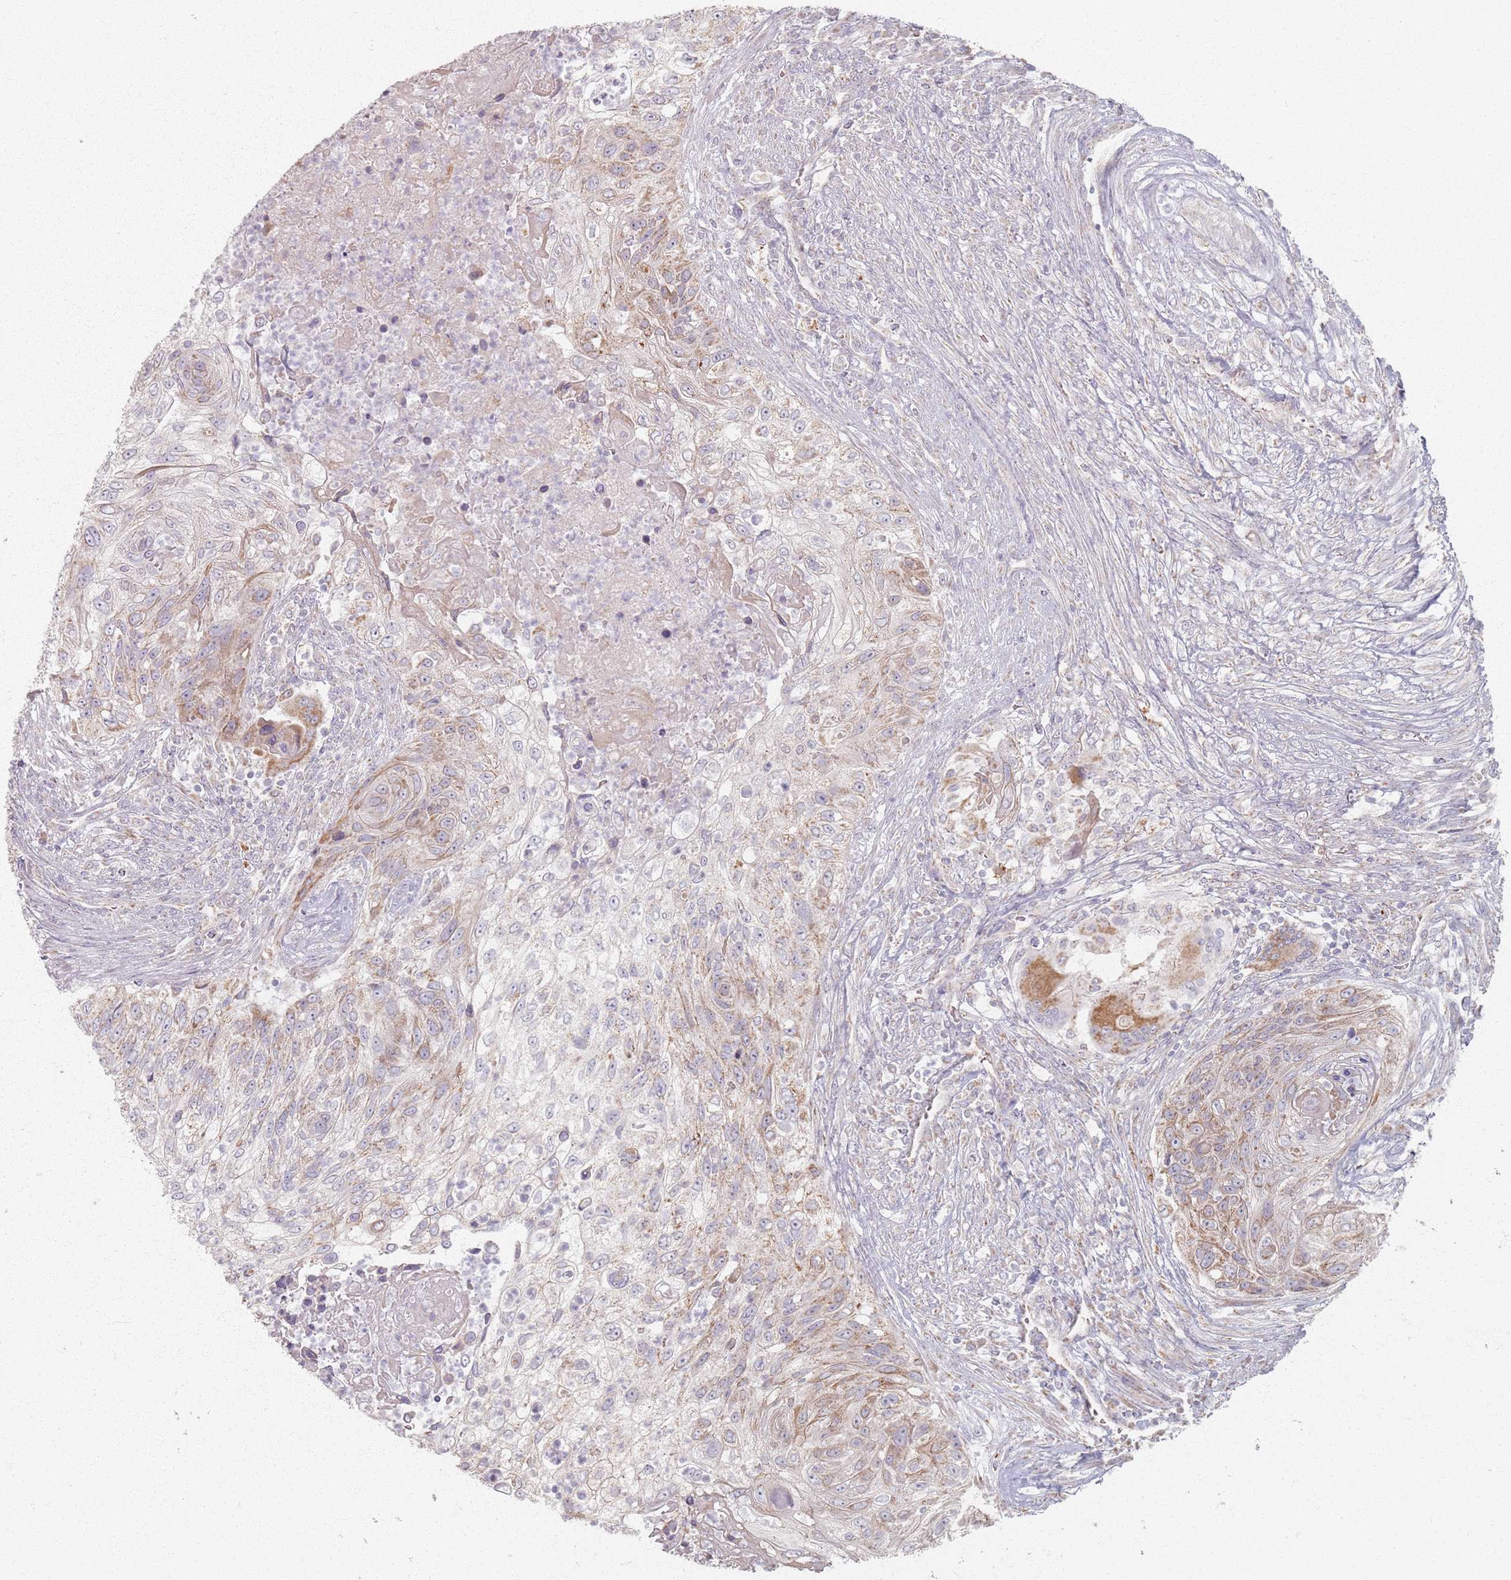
{"staining": {"intensity": "weak", "quantity": "25%-75%", "location": "cytoplasmic/membranous"}, "tissue": "urothelial cancer", "cell_type": "Tumor cells", "image_type": "cancer", "snomed": [{"axis": "morphology", "description": "Urothelial carcinoma, High grade"}, {"axis": "topography", "description": "Urinary bladder"}], "caption": "Weak cytoplasmic/membranous positivity is seen in approximately 25%-75% of tumor cells in high-grade urothelial carcinoma.", "gene": "PKD2L2", "patient": {"sex": "female", "age": 60}}